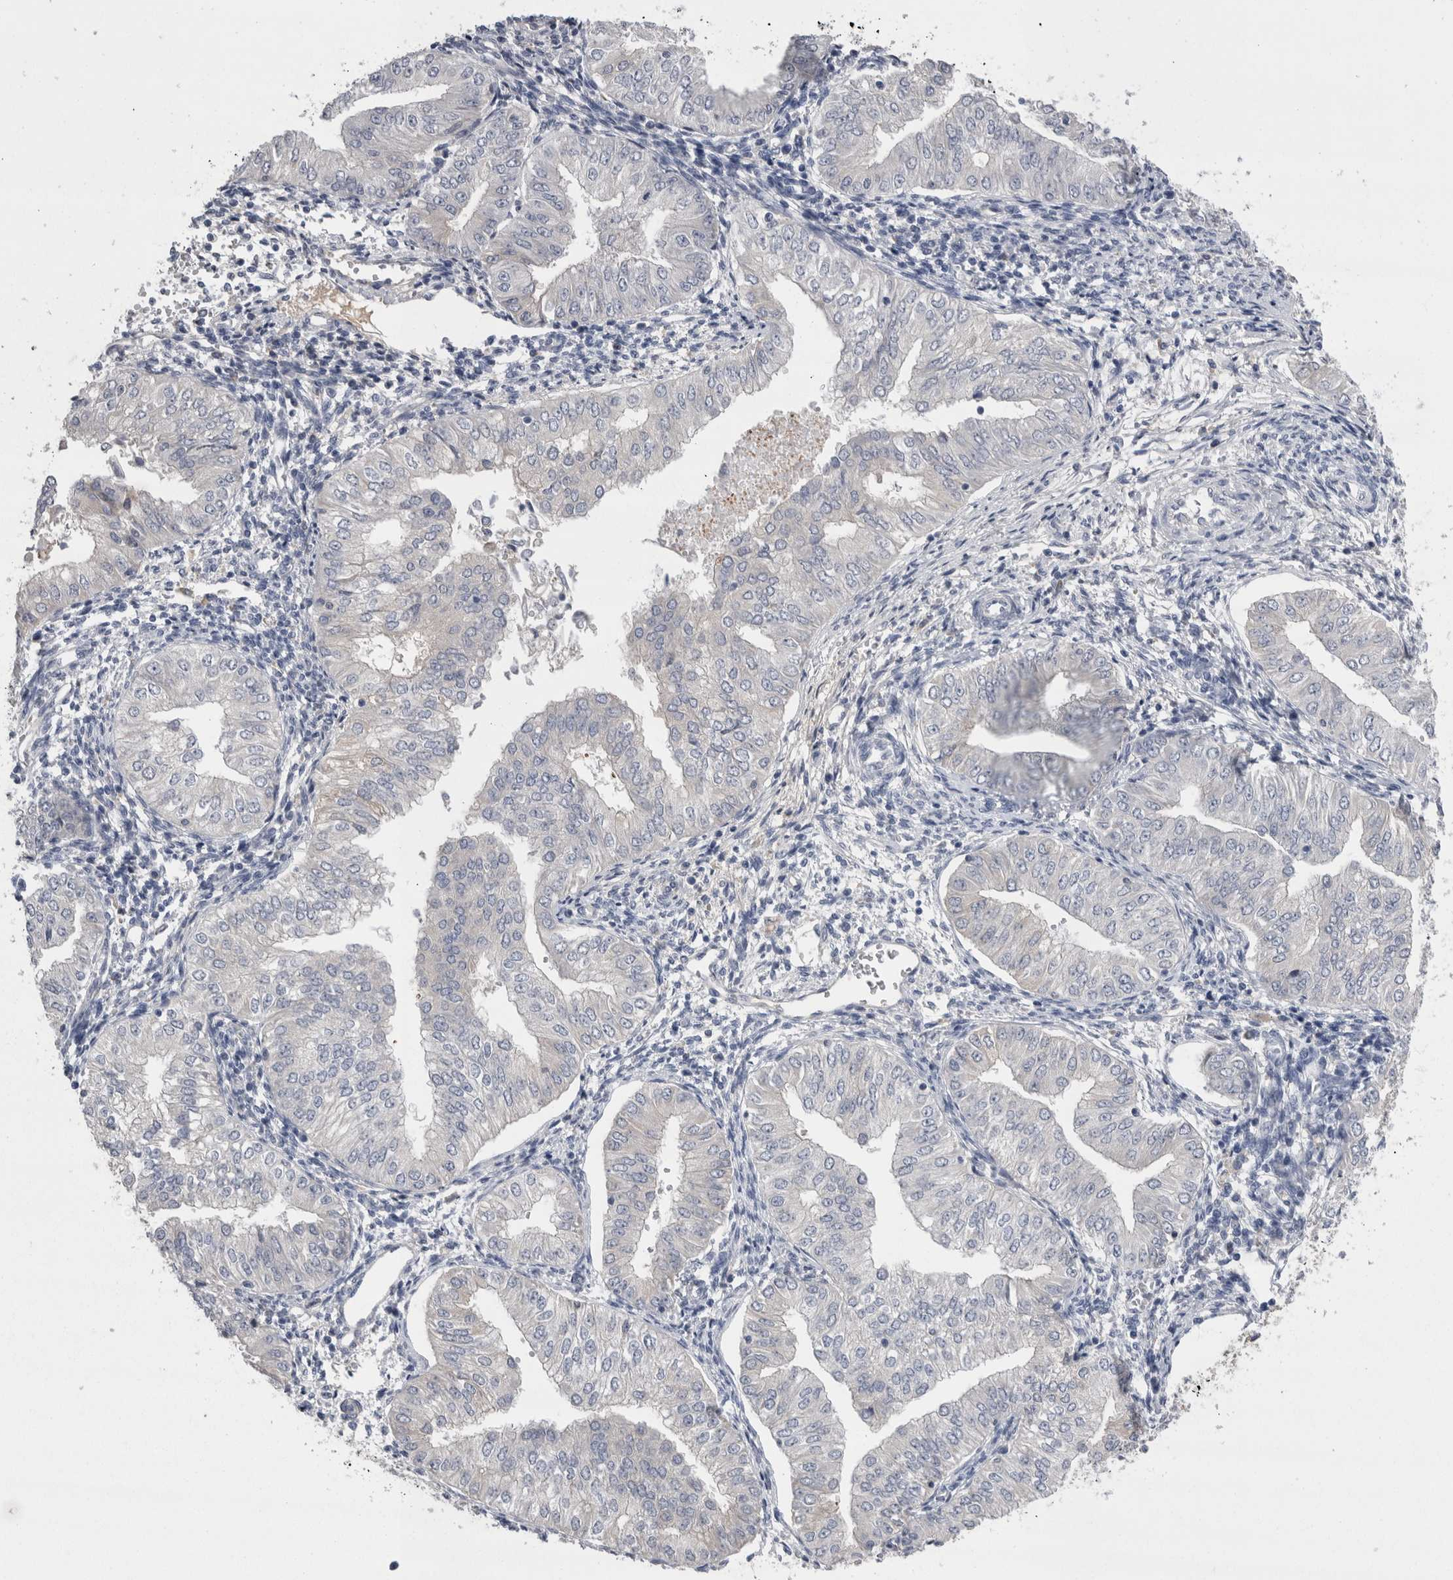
{"staining": {"intensity": "negative", "quantity": "none", "location": "none"}, "tissue": "endometrial cancer", "cell_type": "Tumor cells", "image_type": "cancer", "snomed": [{"axis": "morphology", "description": "Normal tissue, NOS"}, {"axis": "morphology", "description": "Adenocarcinoma, NOS"}, {"axis": "topography", "description": "Endometrium"}], "caption": "Adenocarcinoma (endometrial) was stained to show a protein in brown. There is no significant expression in tumor cells.", "gene": "REG1A", "patient": {"sex": "female", "age": 53}}